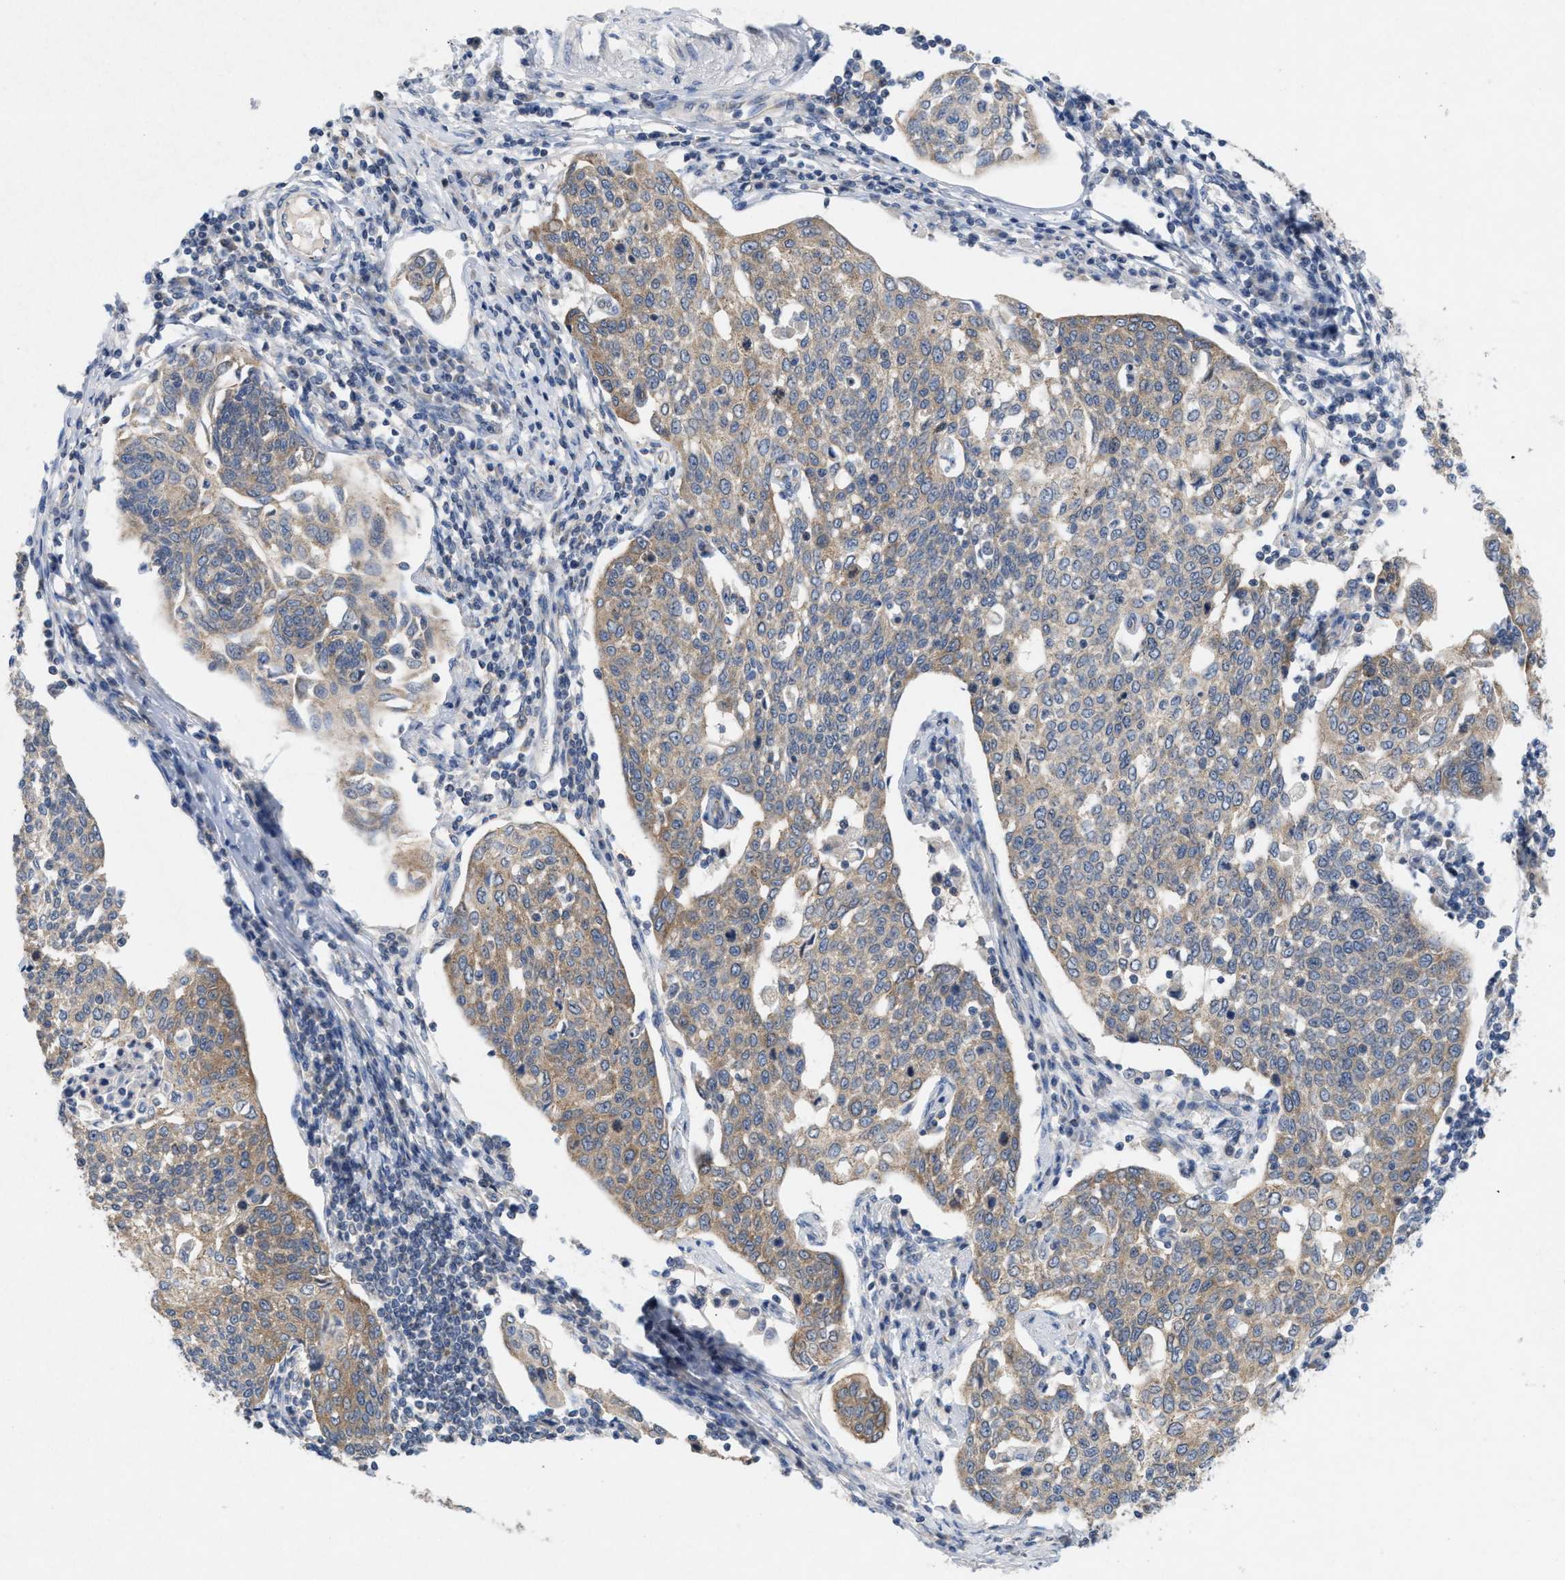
{"staining": {"intensity": "moderate", "quantity": ">75%", "location": "cytoplasmic/membranous"}, "tissue": "cervical cancer", "cell_type": "Tumor cells", "image_type": "cancer", "snomed": [{"axis": "morphology", "description": "Squamous cell carcinoma, NOS"}, {"axis": "topography", "description": "Cervix"}], "caption": "The immunohistochemical stain highlights moderate cytoplasmic/membranous positivity in tumor cells of cervical cancer (squamous cell carcinoma) tissue.", "gene": "UBAP2", "patient": {"sex": "female", "age": 34}}